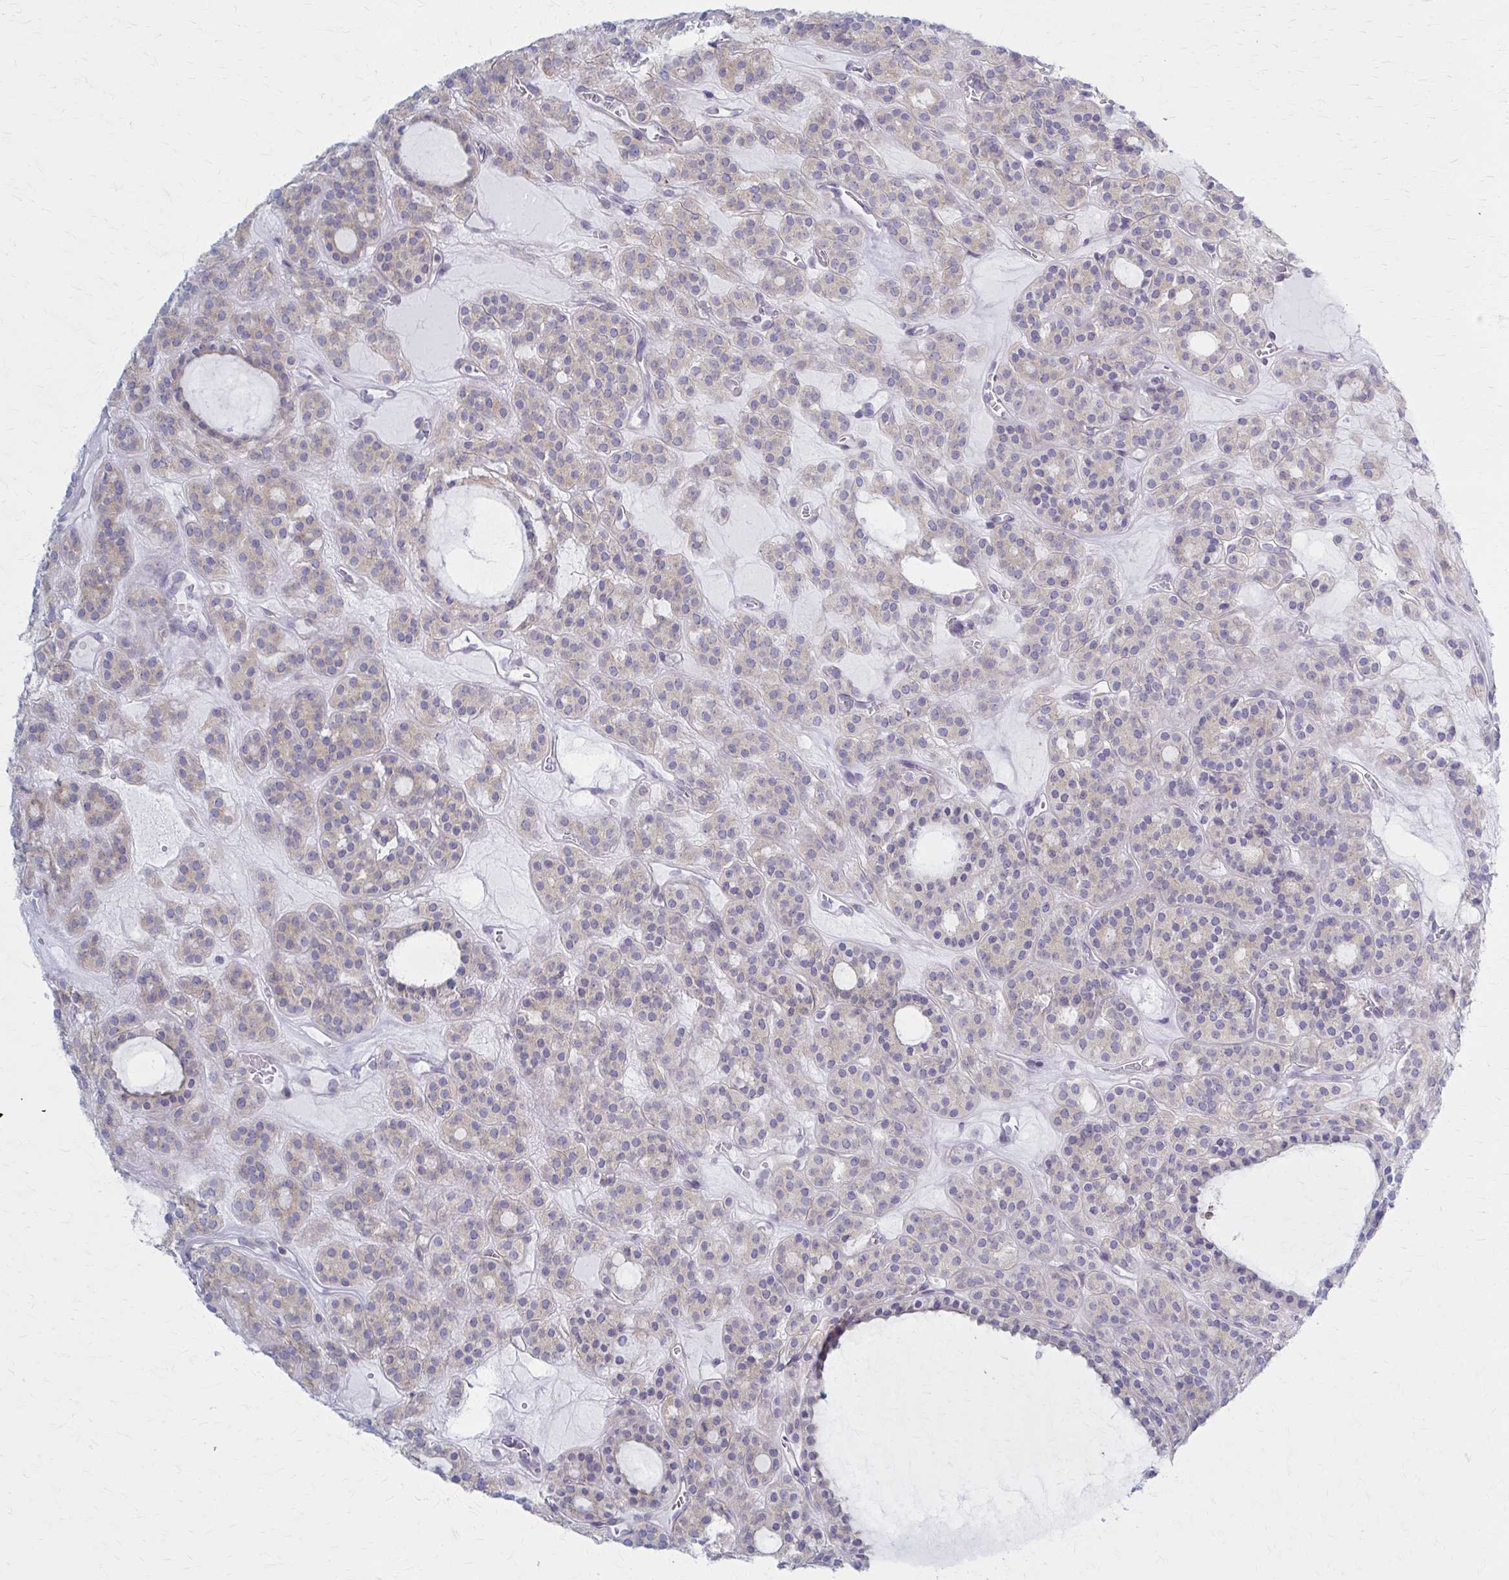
{"staining": {"intensity": "negative", "quantity": "none", "location": "none"}, "tissue": "thyroid cancer", "cell_type": "Tumor cells", "image_type": "cancer", "snomed": [{"axis": "morphology", "description": "Follicular adenoma carcinoma, NOS"}, {"axis": "topography", "description": "Thyroid gland"}], "caption": "Tumor cells are negative for brown protein staining in thyroid cancer (follicular adenoma carcinoma).", "gene": "PRKRA", "patient": {"sex": "female", "age": 63}}